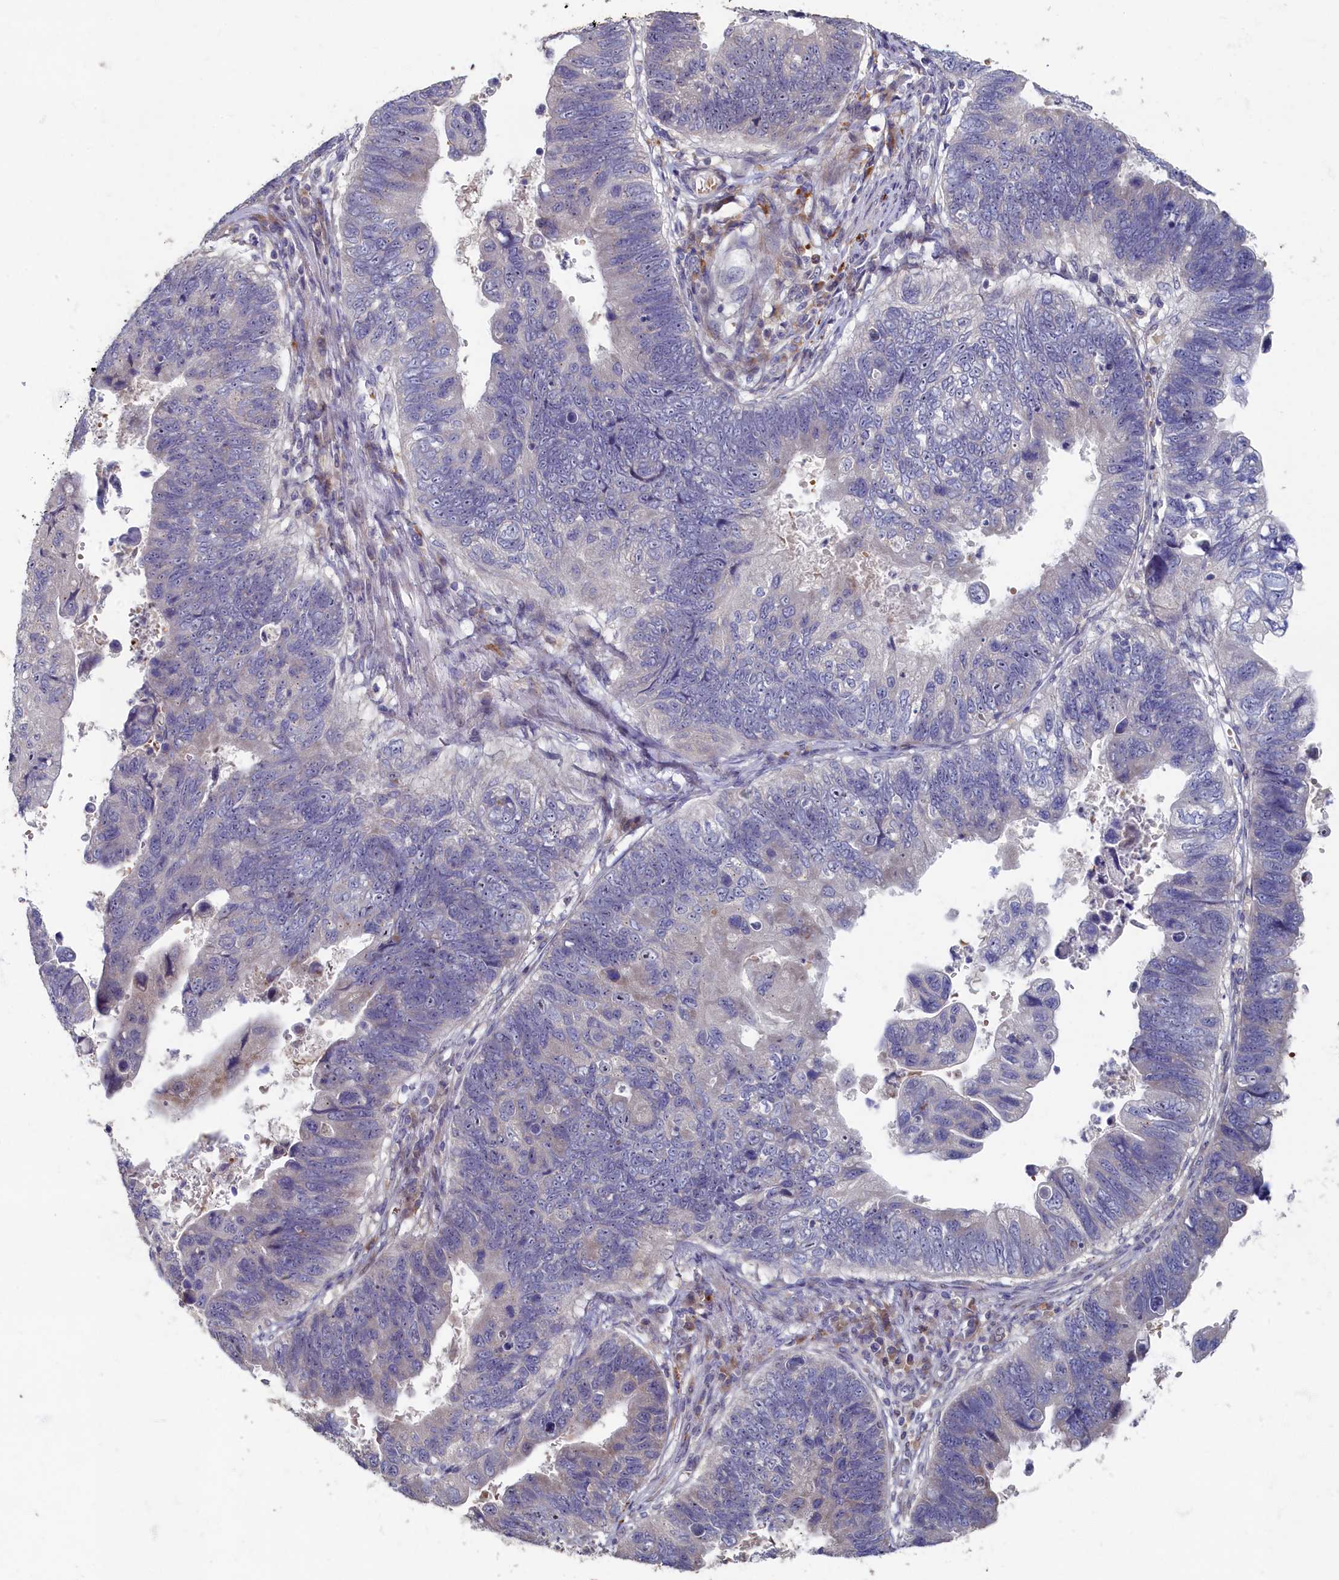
{"staining": {"intensity": "negative", "quantity": "none", "location": "none"}, "tissue": "stomach cancer", "cell_type": "Tumor cells", "image_type": "cancer", "snomed": [{"axis": "morphology", "description": "Adenocarcinoma, NOS"}, {"axis": "topography", "description": "Stomach"}], "caption": "A high-resolution image shows immunohistochemistry (IHC) staining of stomach cancer, which shows no significant expression in tumor cells. The staining is performed using DAB brown chromogen with nuclei counter-stained in using hematoxylin.", "gene": "HUNK", "patient": {"sex": "male", "age": 59}}